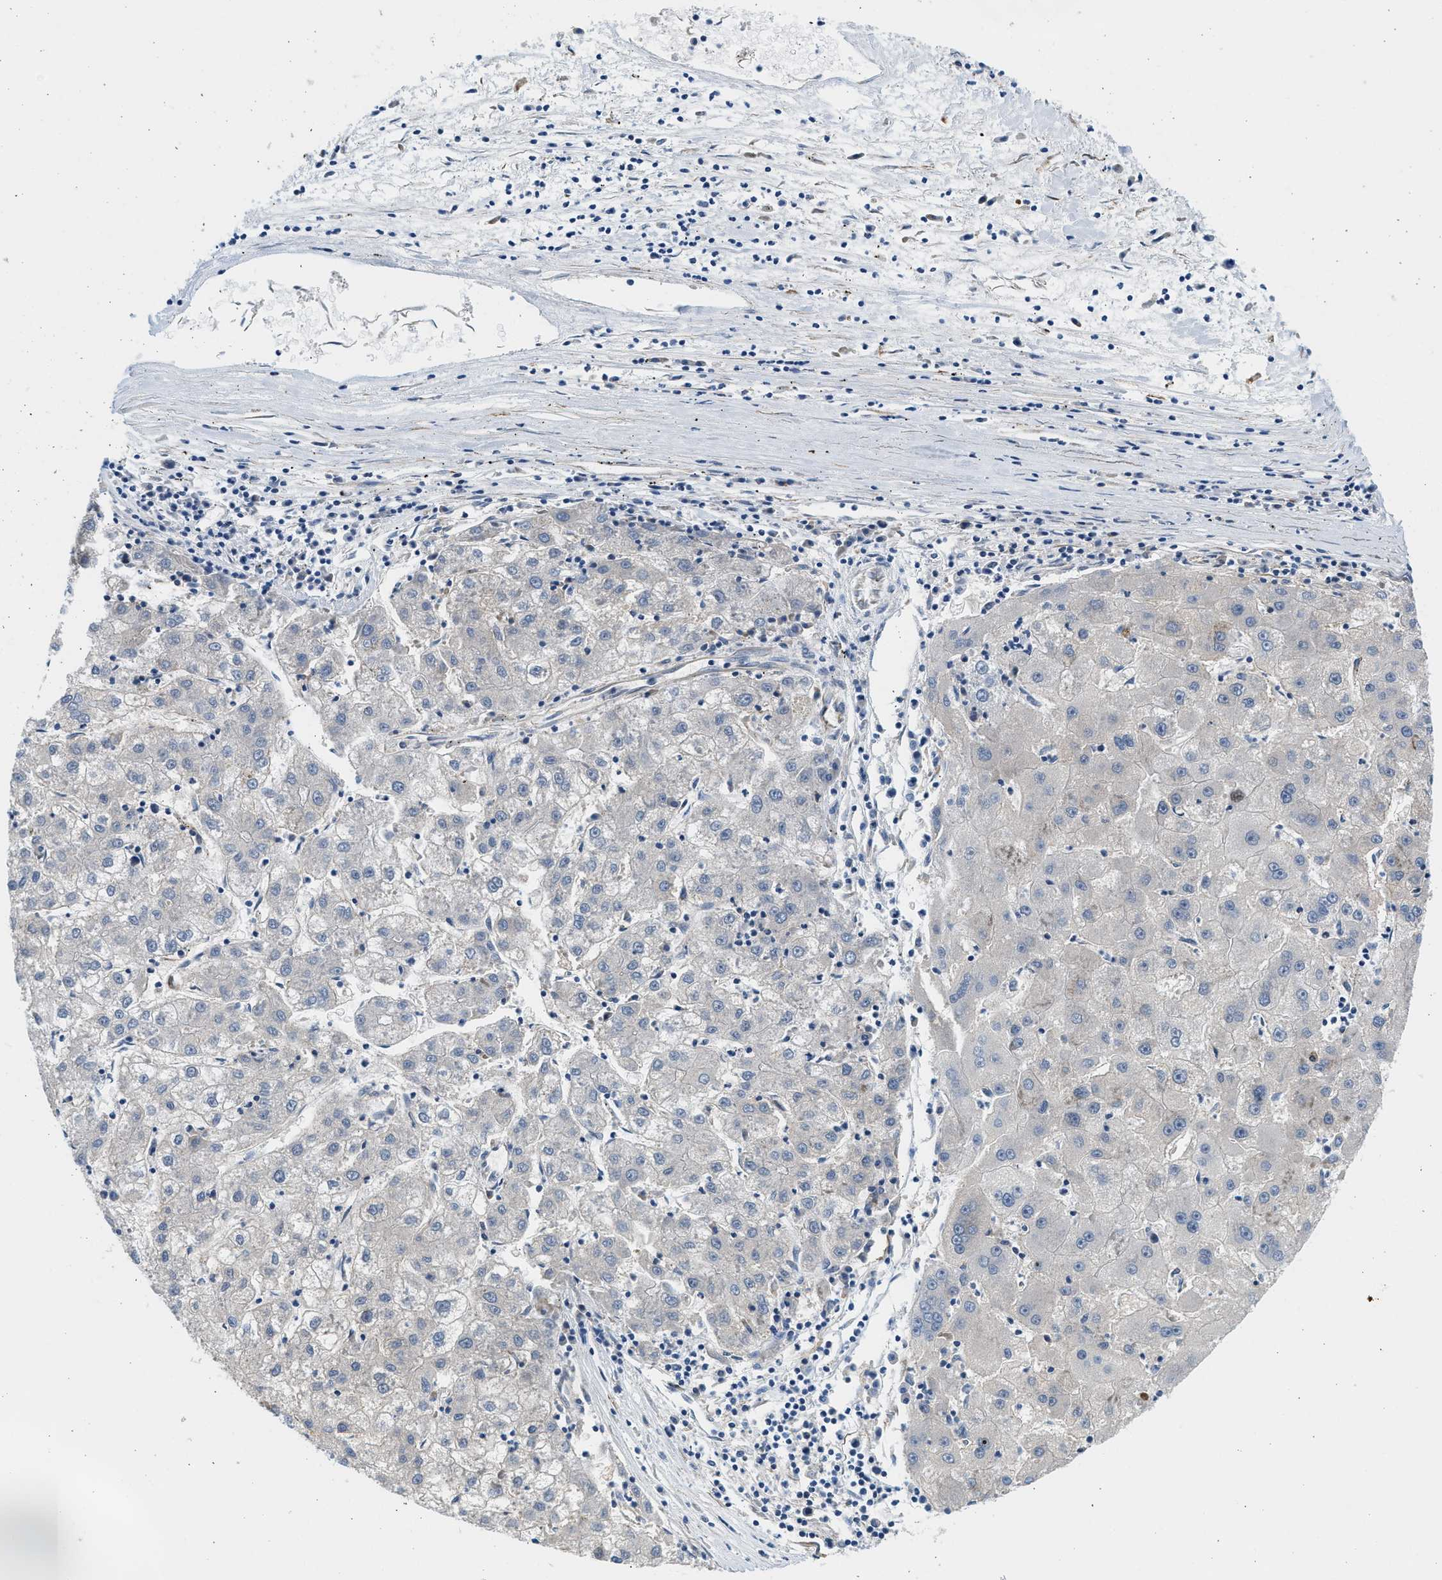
{"staining": {"intensity": "negative", "quantity": "none", "location": "none"}, "tissue": "liver cancer", "cell_type": "Tumor cells", "image_type": "cancer", "snomed": [{"axis": "morphology", "description": "Carcinoma, Hepatocellular, NOS"}, {"axis": "topography", "description": "Liver"}], "caption": "This is an immunohistochemistry image of liver cancer. There is no expression in tumor cells.", "gene": "CNTN6", "patient": {"sex": "male", "age": 72}}